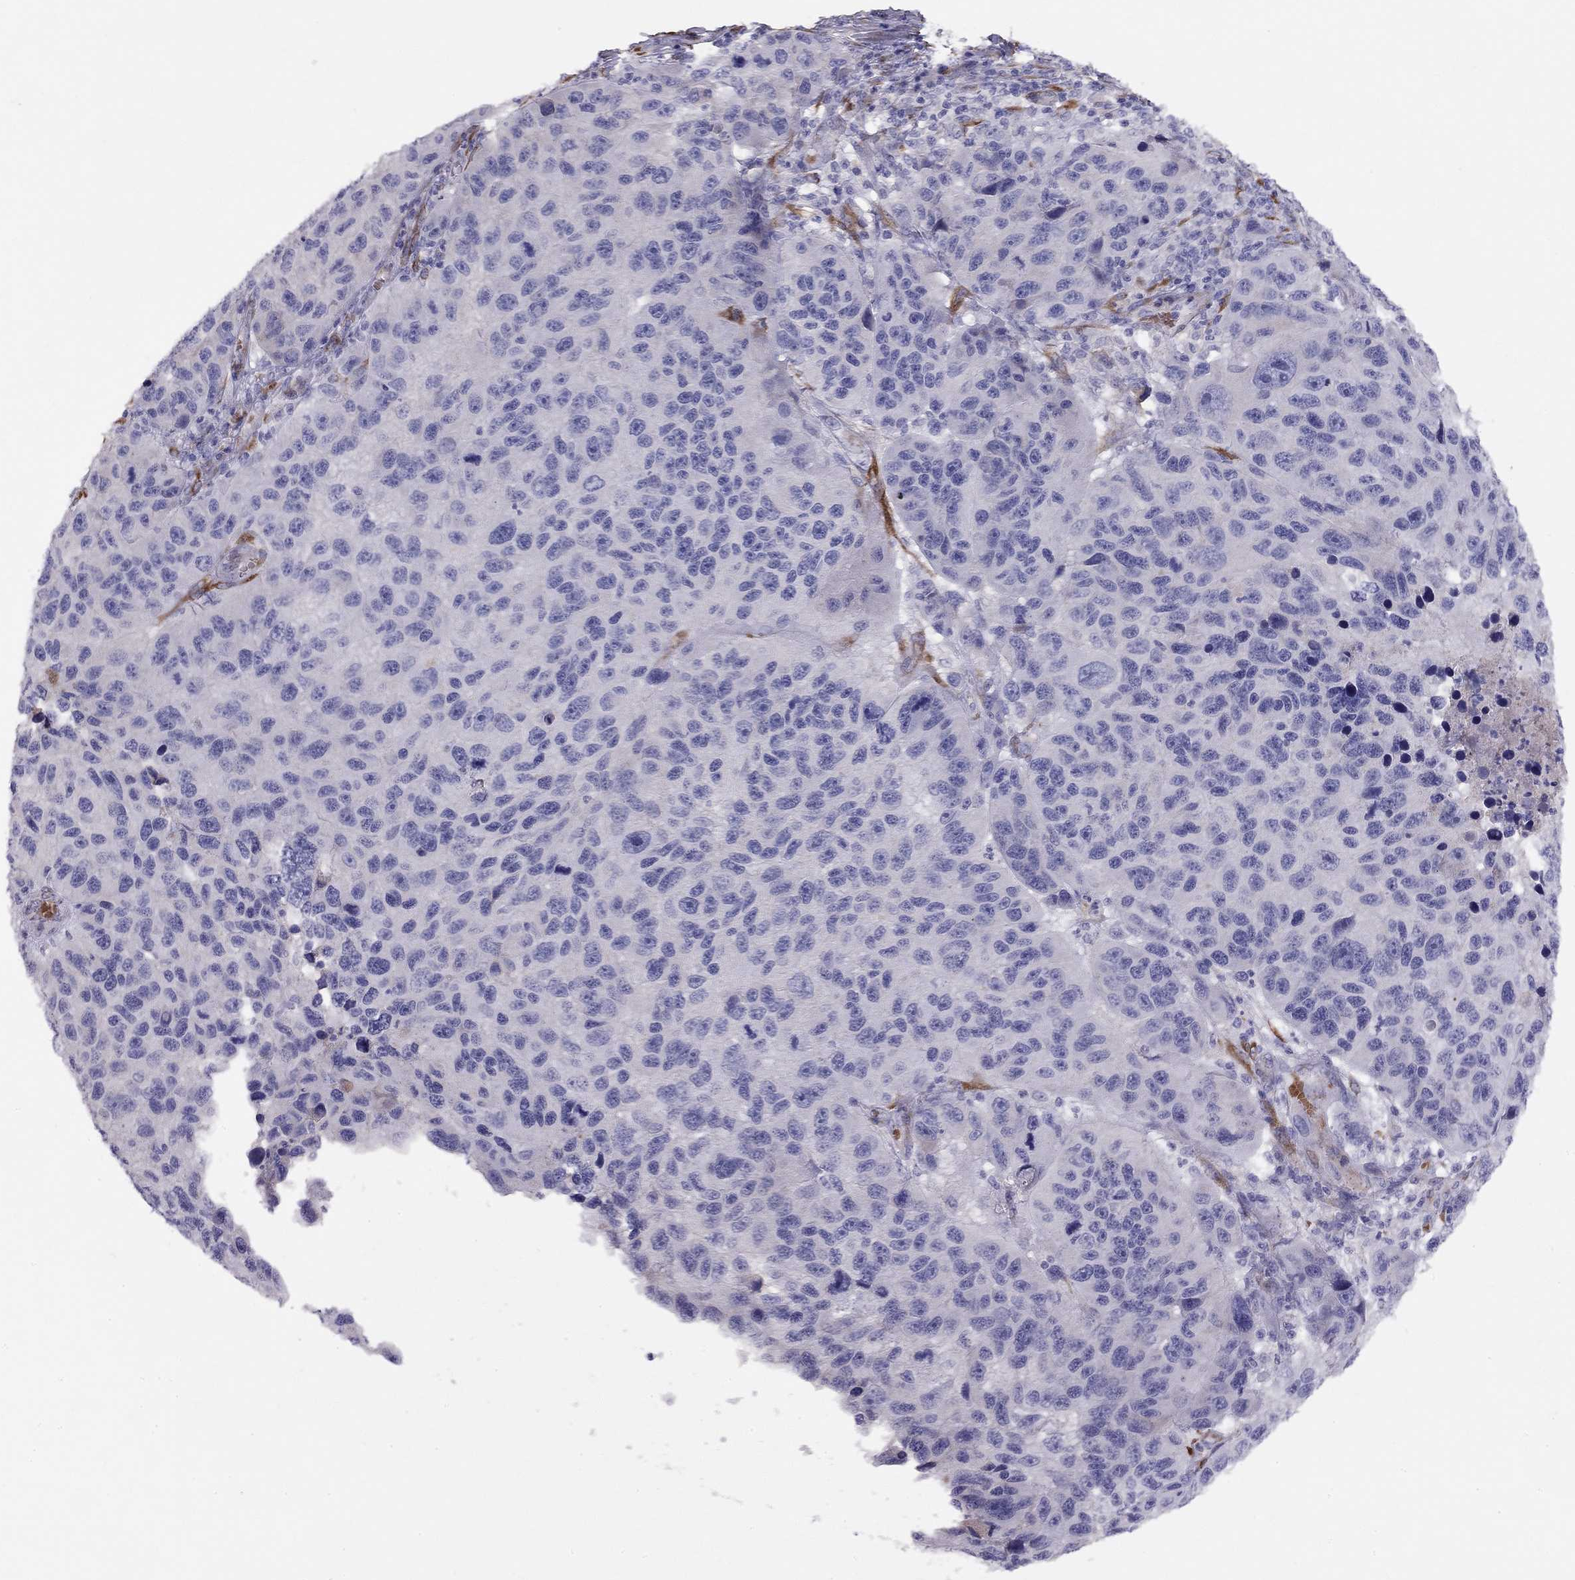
{"staining": {"intensity": "negative", "quantity": "none", "location": "none"}, "tissue": "melanoma", "cell_type": "Tumor cells", "image_type": "cancer", "snomed": [{"axis": "morphology", "description": "Malignant melanoma, NOS"}, {"axis": "topography", "description": "Skin"}], "caption": "High power microscopy photomicrograph of an IHC image of melanoma, revealing no significant staining in tumor cells.", "gene": "RHD", "patient": {"sex": "male", "age": 53}}